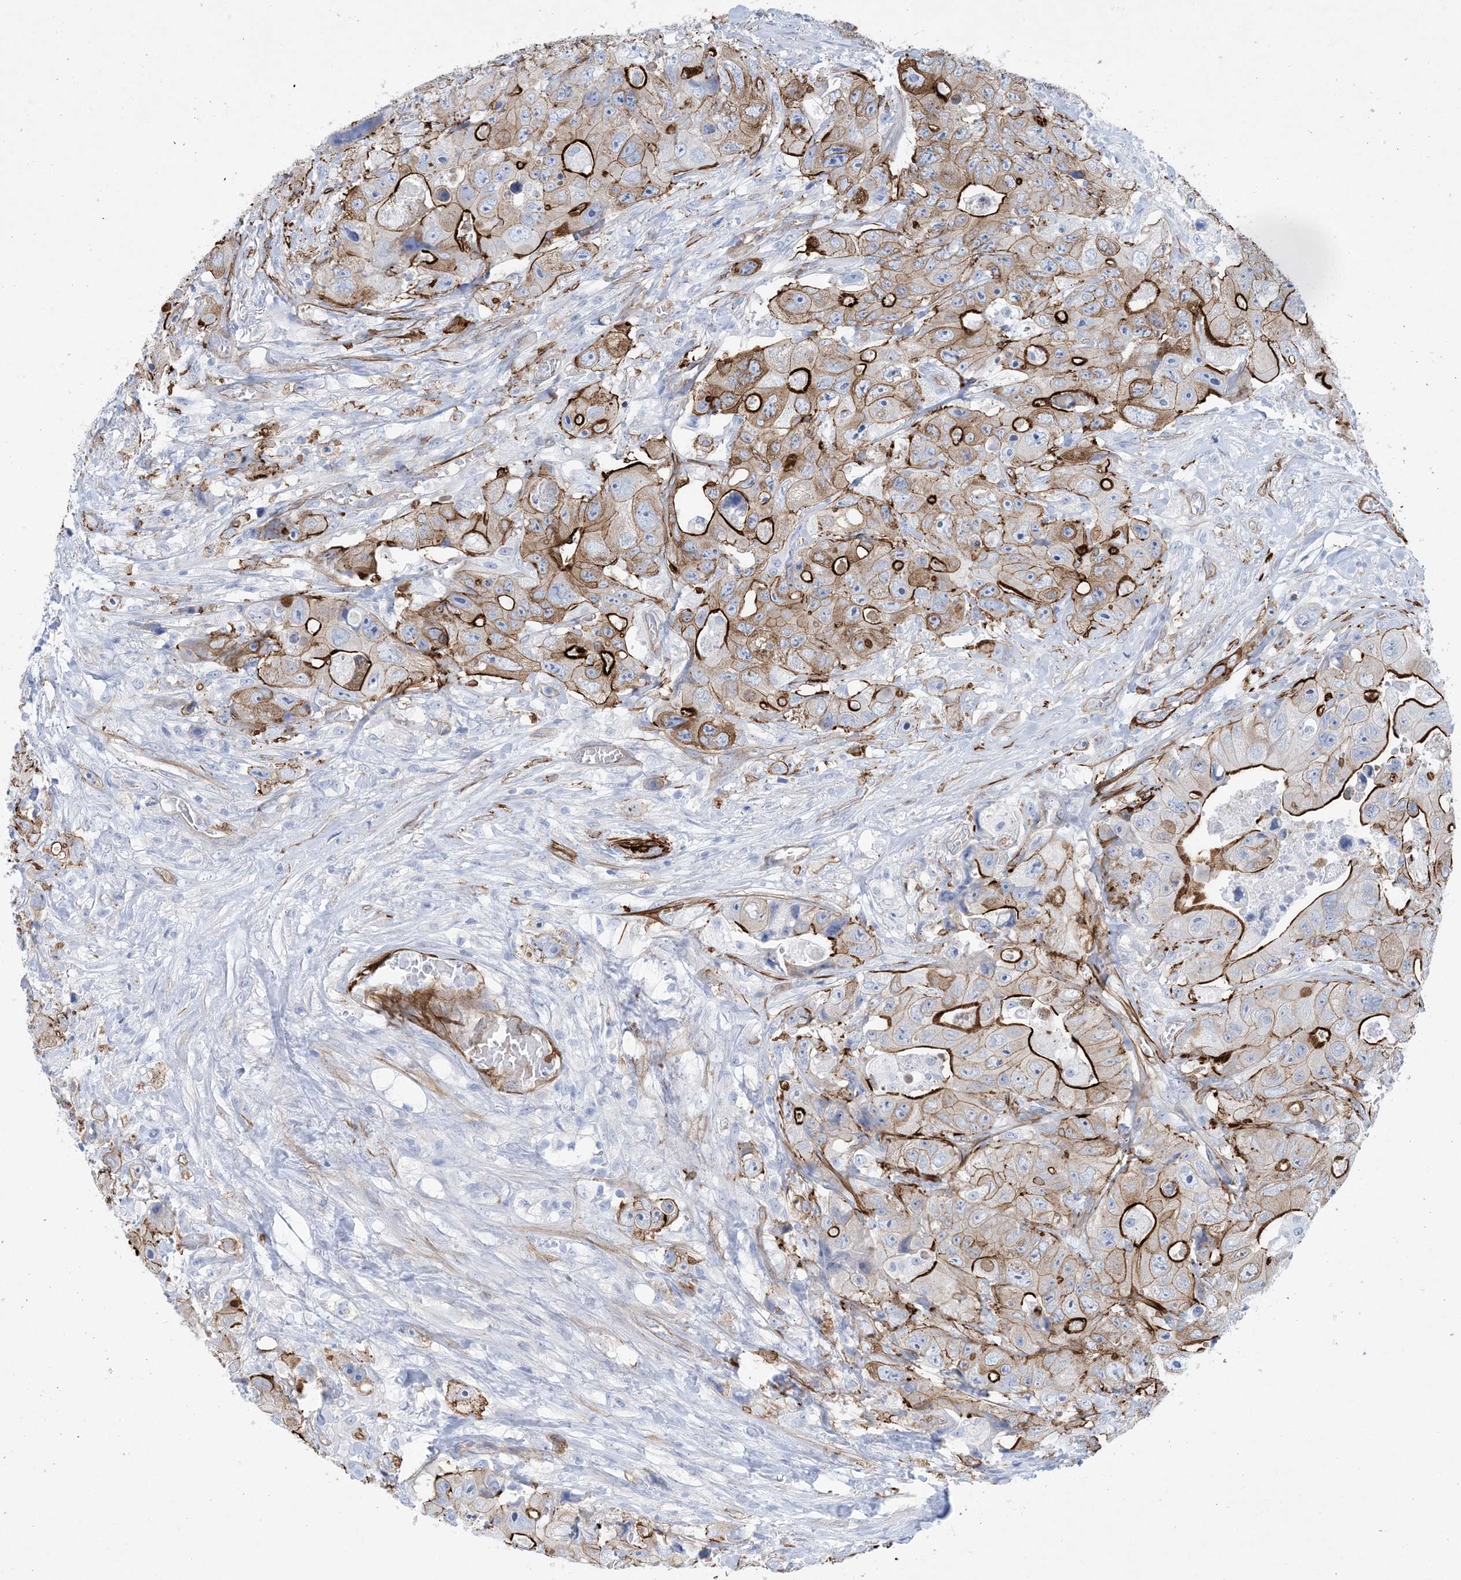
{"staining": {"intensity": "strong", "quantity": "25%-75%", "location": "cytoplasmic/membranous"}, "tissue": "colorectal cancer", "cell_type": "Tumor cells", "image_type": "cancer", "snomed": [{"axis": "morphology", "description": "Adenocarcinoma, NOS"}, {"axis": "topography", "description": "Colon"}], "caption": "The photomicrograph shows a brown stain indicating the presence of a protein in the cytoplasmic/membranous of tumor cells in colorectal cancer. (Stains: DAB (3,3'-diaminobenzidine) in brown, nuclei in blue, Microscopy: brightfield microscopy at high magnification).", "gene": "SHANK1", "patient": {"sex": "female", "age": 46}}